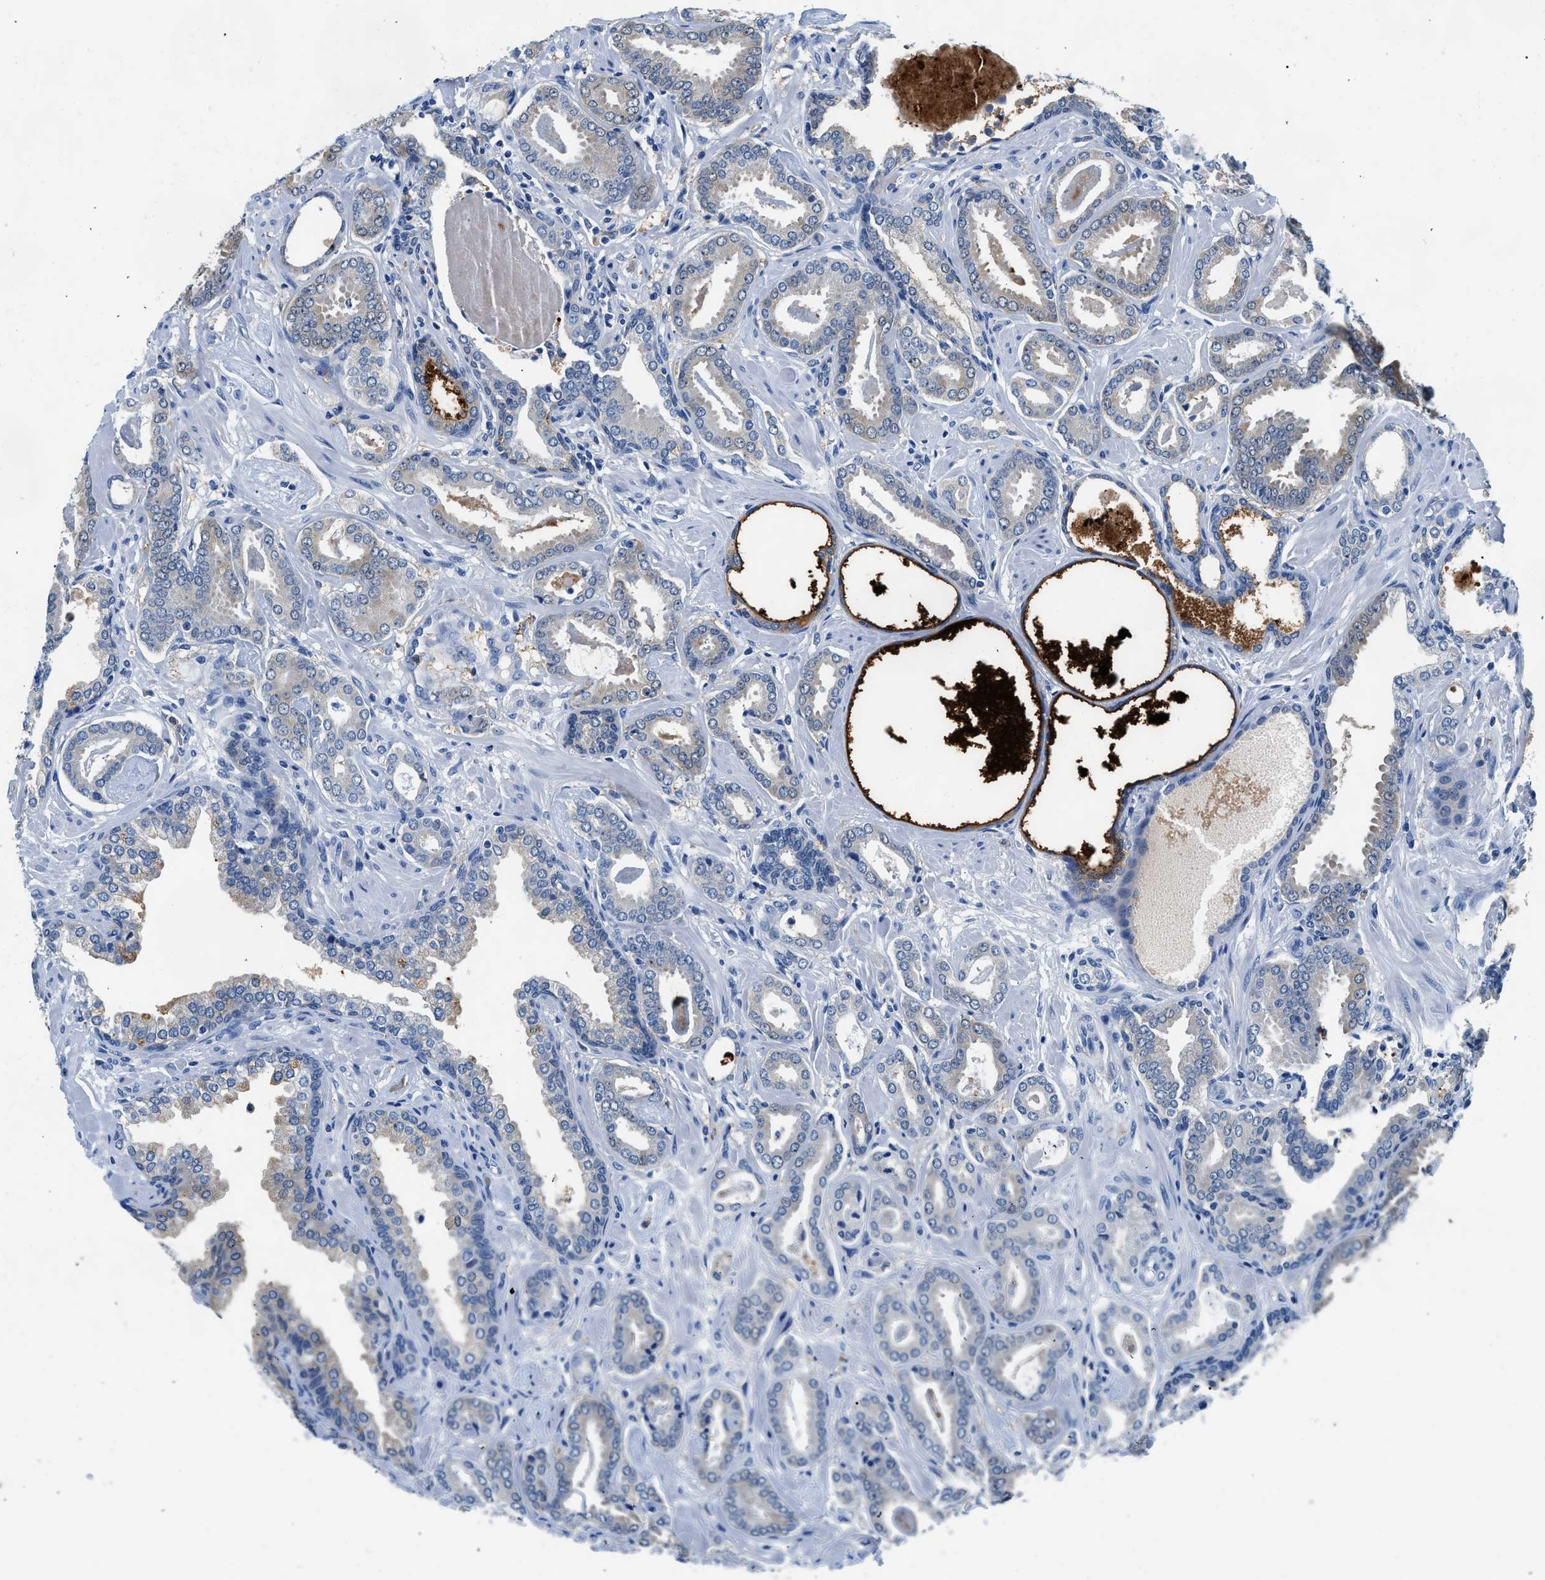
{"staining": {"intensity": "negative", "quantity": "none", "location": "none"}, "tissue": "prostate cancer", "cell_type": "Tumor cells", "image_type": "cancer", "snomed": [{"axis": "morphology", "description": "Adenocarcinoma, Low grade"}, {"axis": "topography", "description": "Prostate"}], "caption": "Tumor cells show no significant protein expression in prostate adenocarcinoma (low-grade).", "gene": "FADS6", "patient": {"sex": "male", "age": 53}}